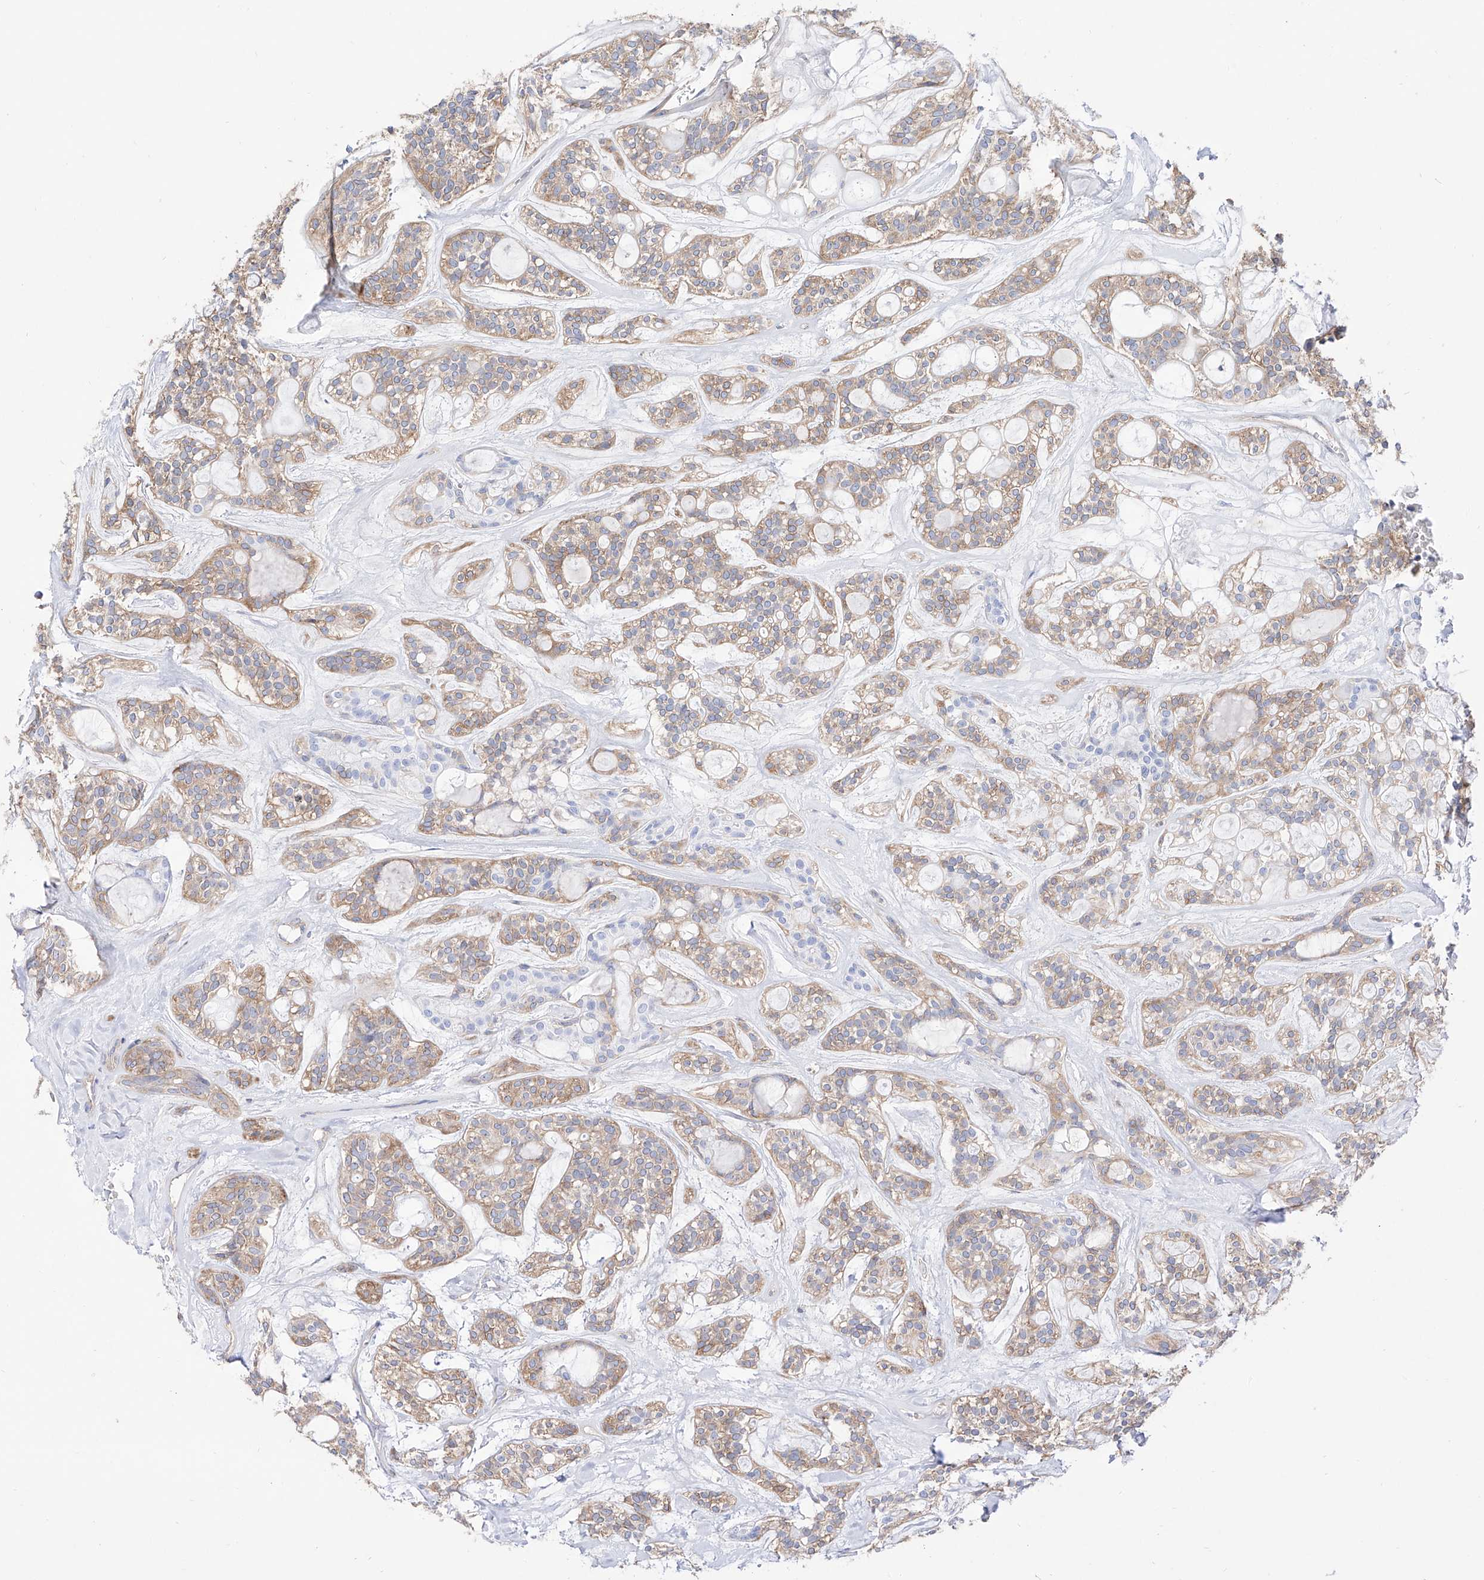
{"staining": {"intensity": "weak", "quantity": ">75%", "location": "cytoplasmic/membranous"}, "tissue": "head and neck cancer", "cell_type": "Tumor cells", "image_type": "cancer", "snomed": [{"axis": "morphology", "description": "Adenocarcinoma, NOS"}, {"axis": "topography", "description": "Head-Neck"}], "caption": "A brown stain labels weak cytoplasmic/membranous positivity of a protein in human head and neck cancer (adenocarcinoma) tumor cells.", "gene": "ZNF653", "patient": {"sex": "male", "age": 66}}